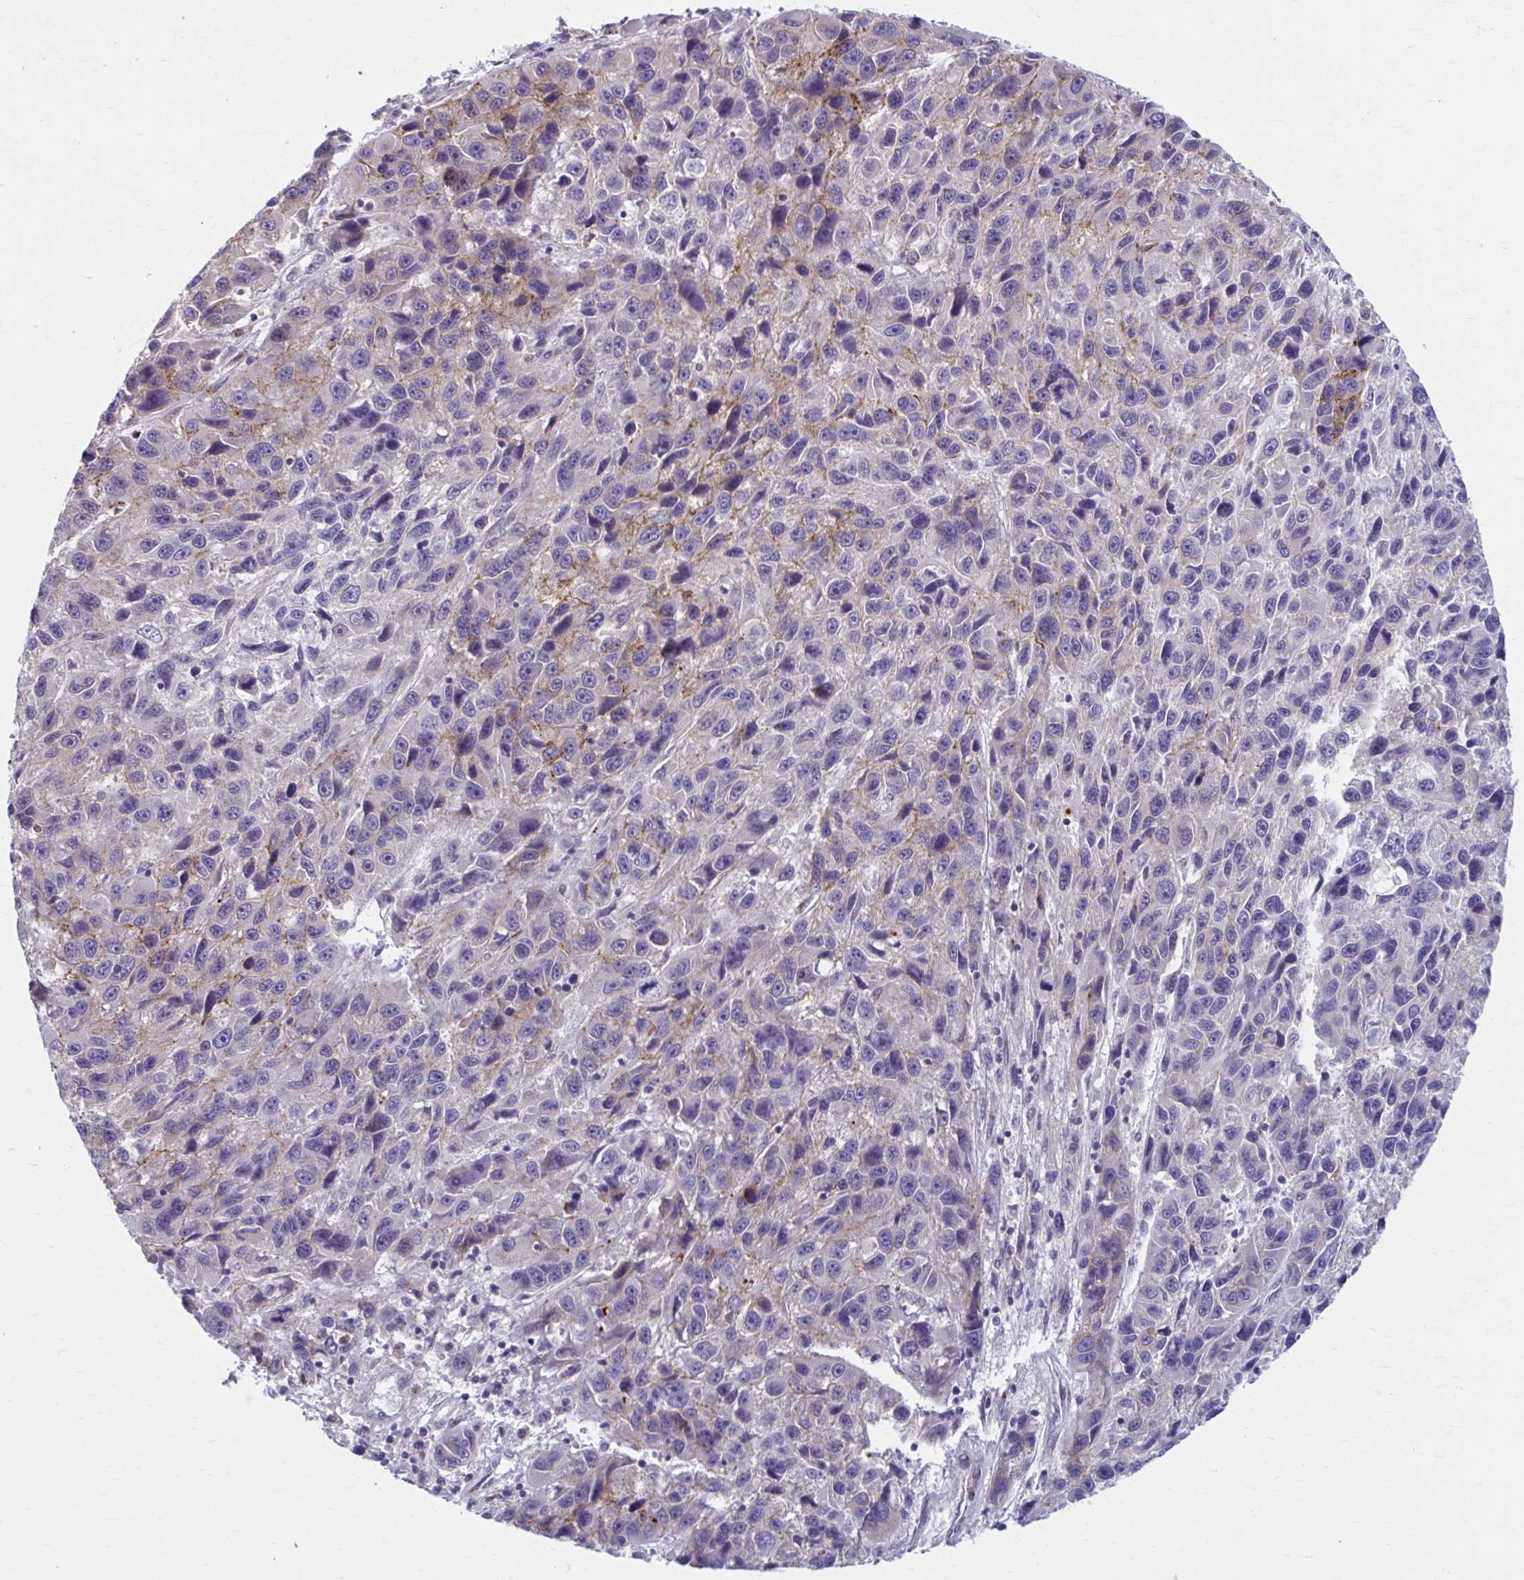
{"staining": {"intensity": "weak", "quantity": "<25%", "location": "cytoplasmic/membranous,nuclear"}, "tissue": "melanoma", "cell_type": "Tumor cells", "image_type": "cancer", "snomed": [{"axis": "morphology", "description": "Malignant melanoma, NOS"}, {"axis": "topography", "description": "Skin"}], "caption": "Tumor cells show no significant protein expression in malignant melanoma. The staining was performed using DAB (3,3'-diaminobenzidine) to visualize the protein expression in brown, while the nuclei were stained in blue with hematoxylin (Magnification: 20x).", "gene": "CHST3", "patient": {"sex": "male", "age": 53}}